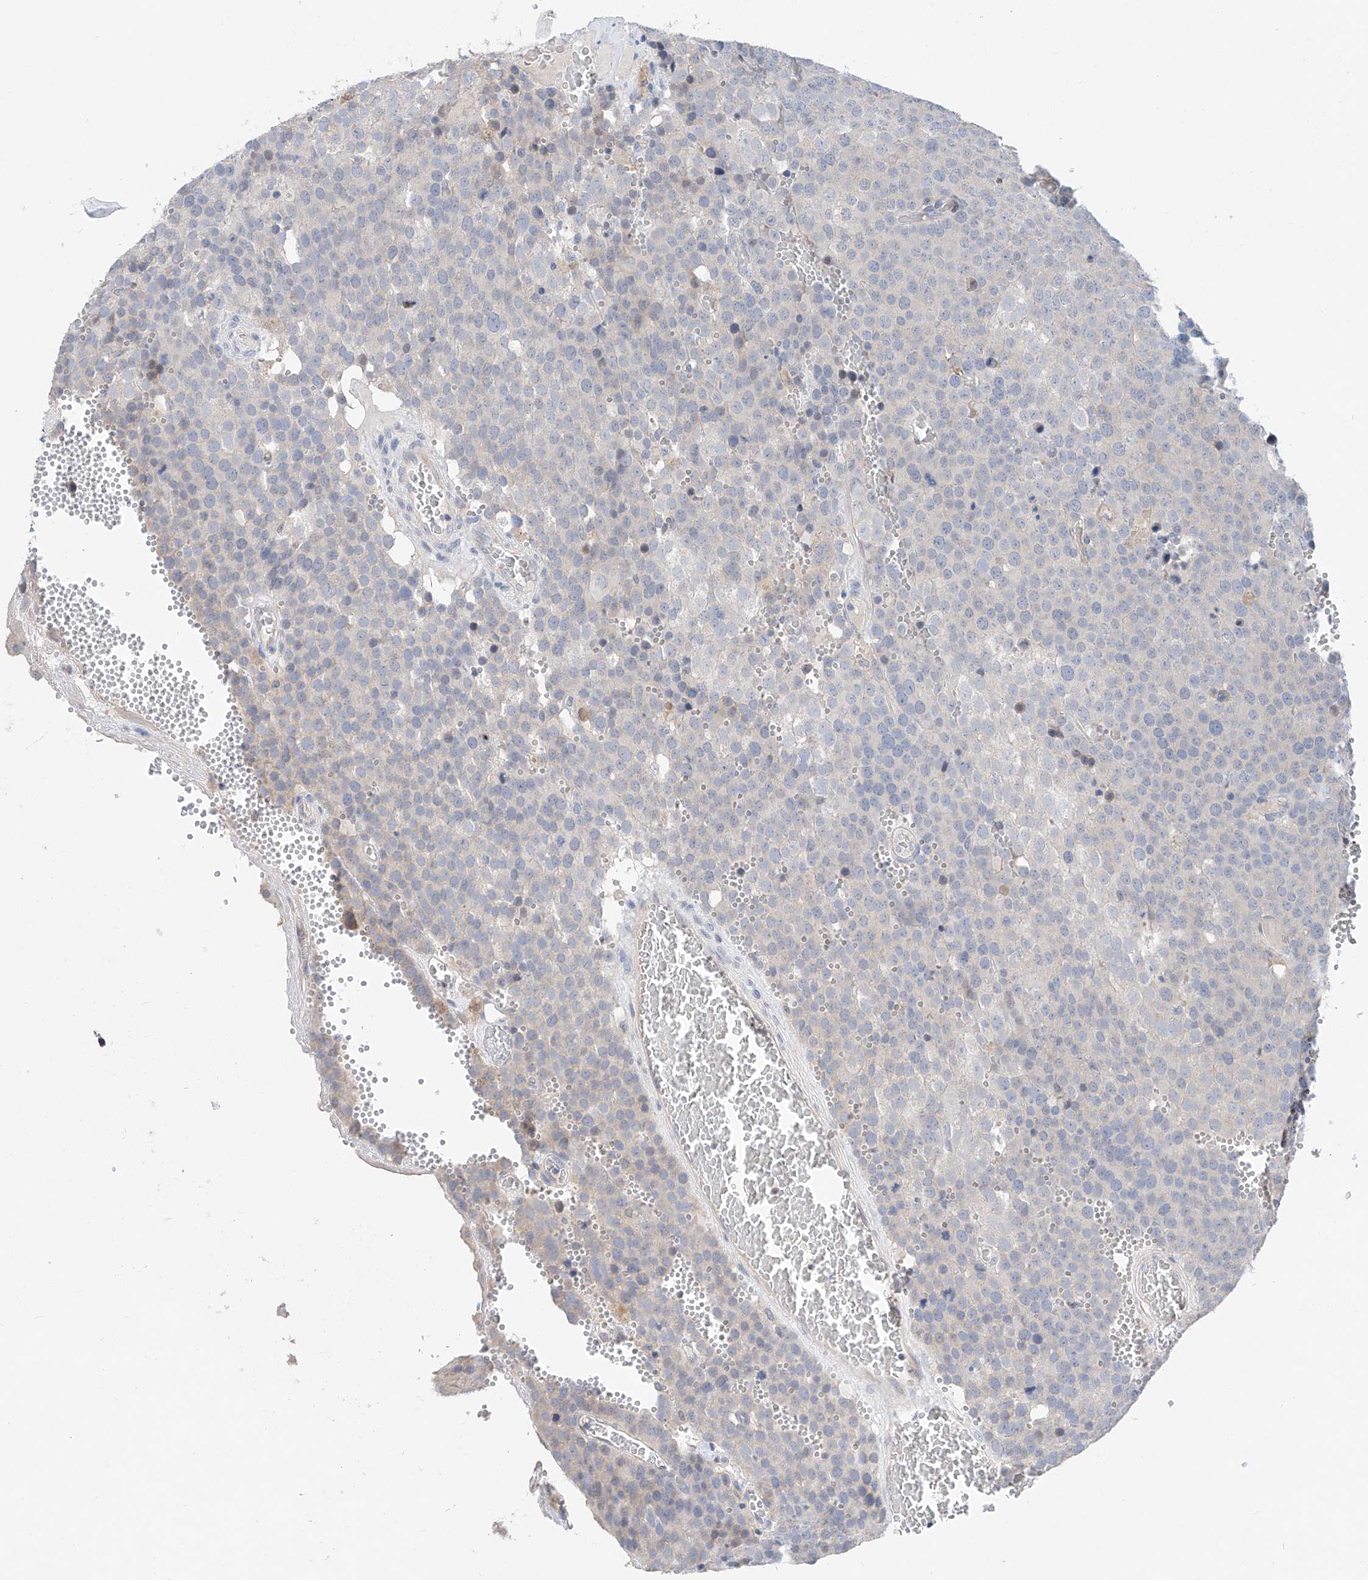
{"staining": {"intensity": "negative", "quantity": "none", "location": "none"}, "tissue": "testis cancer", "cell_type": "Tumor cells", "image_type": "cancer", "snomed": [{"axis": "morphology", "description": "Seminoma, NOS"}, {"axis": "topography", "description": "Testis"}], "caption": "This image is of testis cancer (seminoma) stained with immunohistochemistry (IHC) to label a protein in brown with the nuclei are counter-stained blue. There is no positivity in tumor cells.", "gene": "FUCA2", "patient": {"sex": "male", "age": 71}}